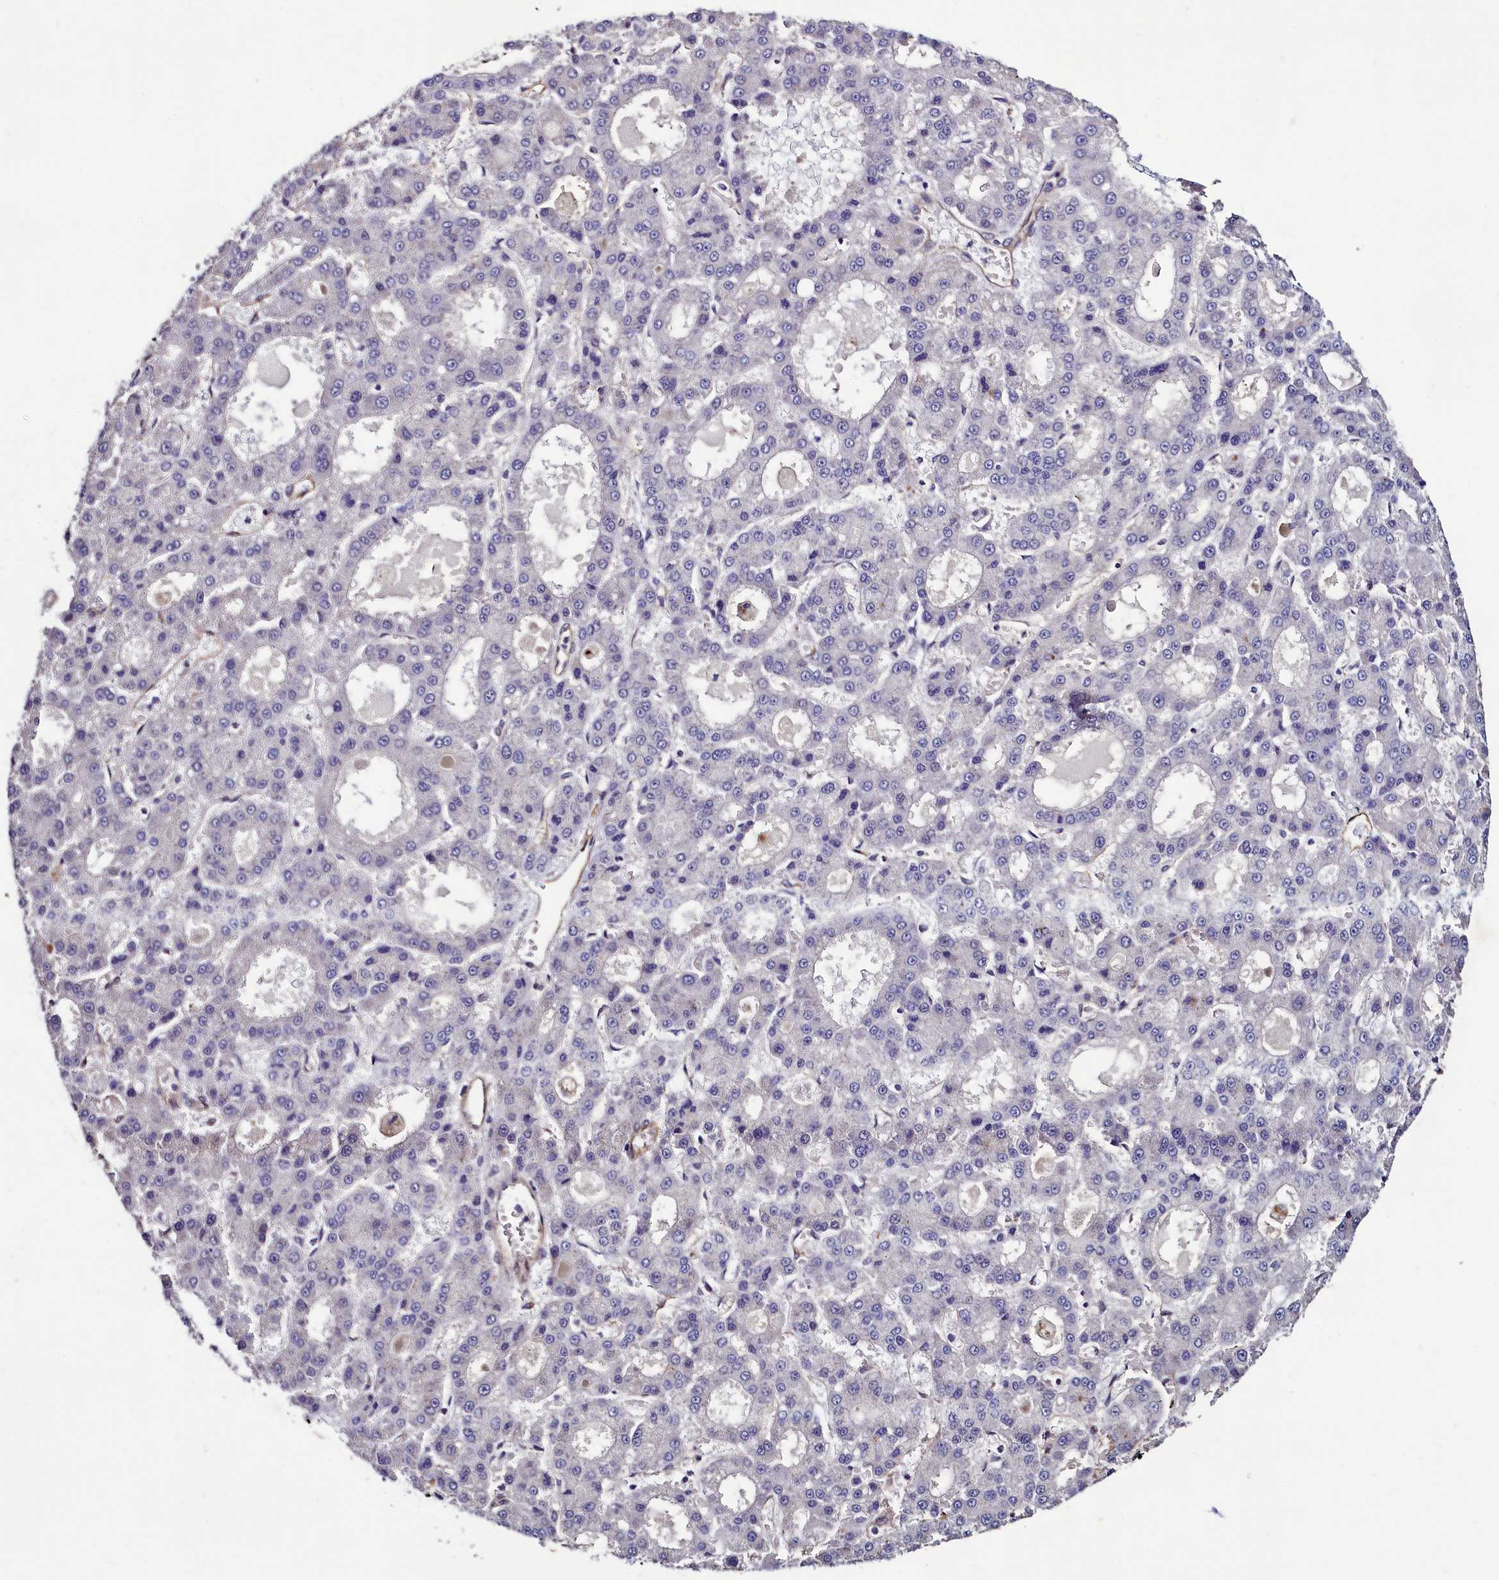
{"staining": {"intensity": "negative", "quantity": "none", "location": "none"}, "tissue": "liver cancer", "cell_type": "Tumor cells", "image_type": "cancer", "snomed": [{"axis": "morphology", "description": "Carcinoma, Hepatocellular, NOS"}, {"axis": "topography", "description": "Liver"}], "caption": "Immunohistochemistry (IHC) of human liver cancer (hepatocellular carcinoma) demonstrates no expression in tumor cells. The staining was performed using DAB (3,3'-diaminobenzidine) to visualize the protein expression in brown, while the nuclei were stained in blue with hematoxylin (Magnification: 20x).", "gene": "PALM", "patient": {"sex": "male", "age": 70}}